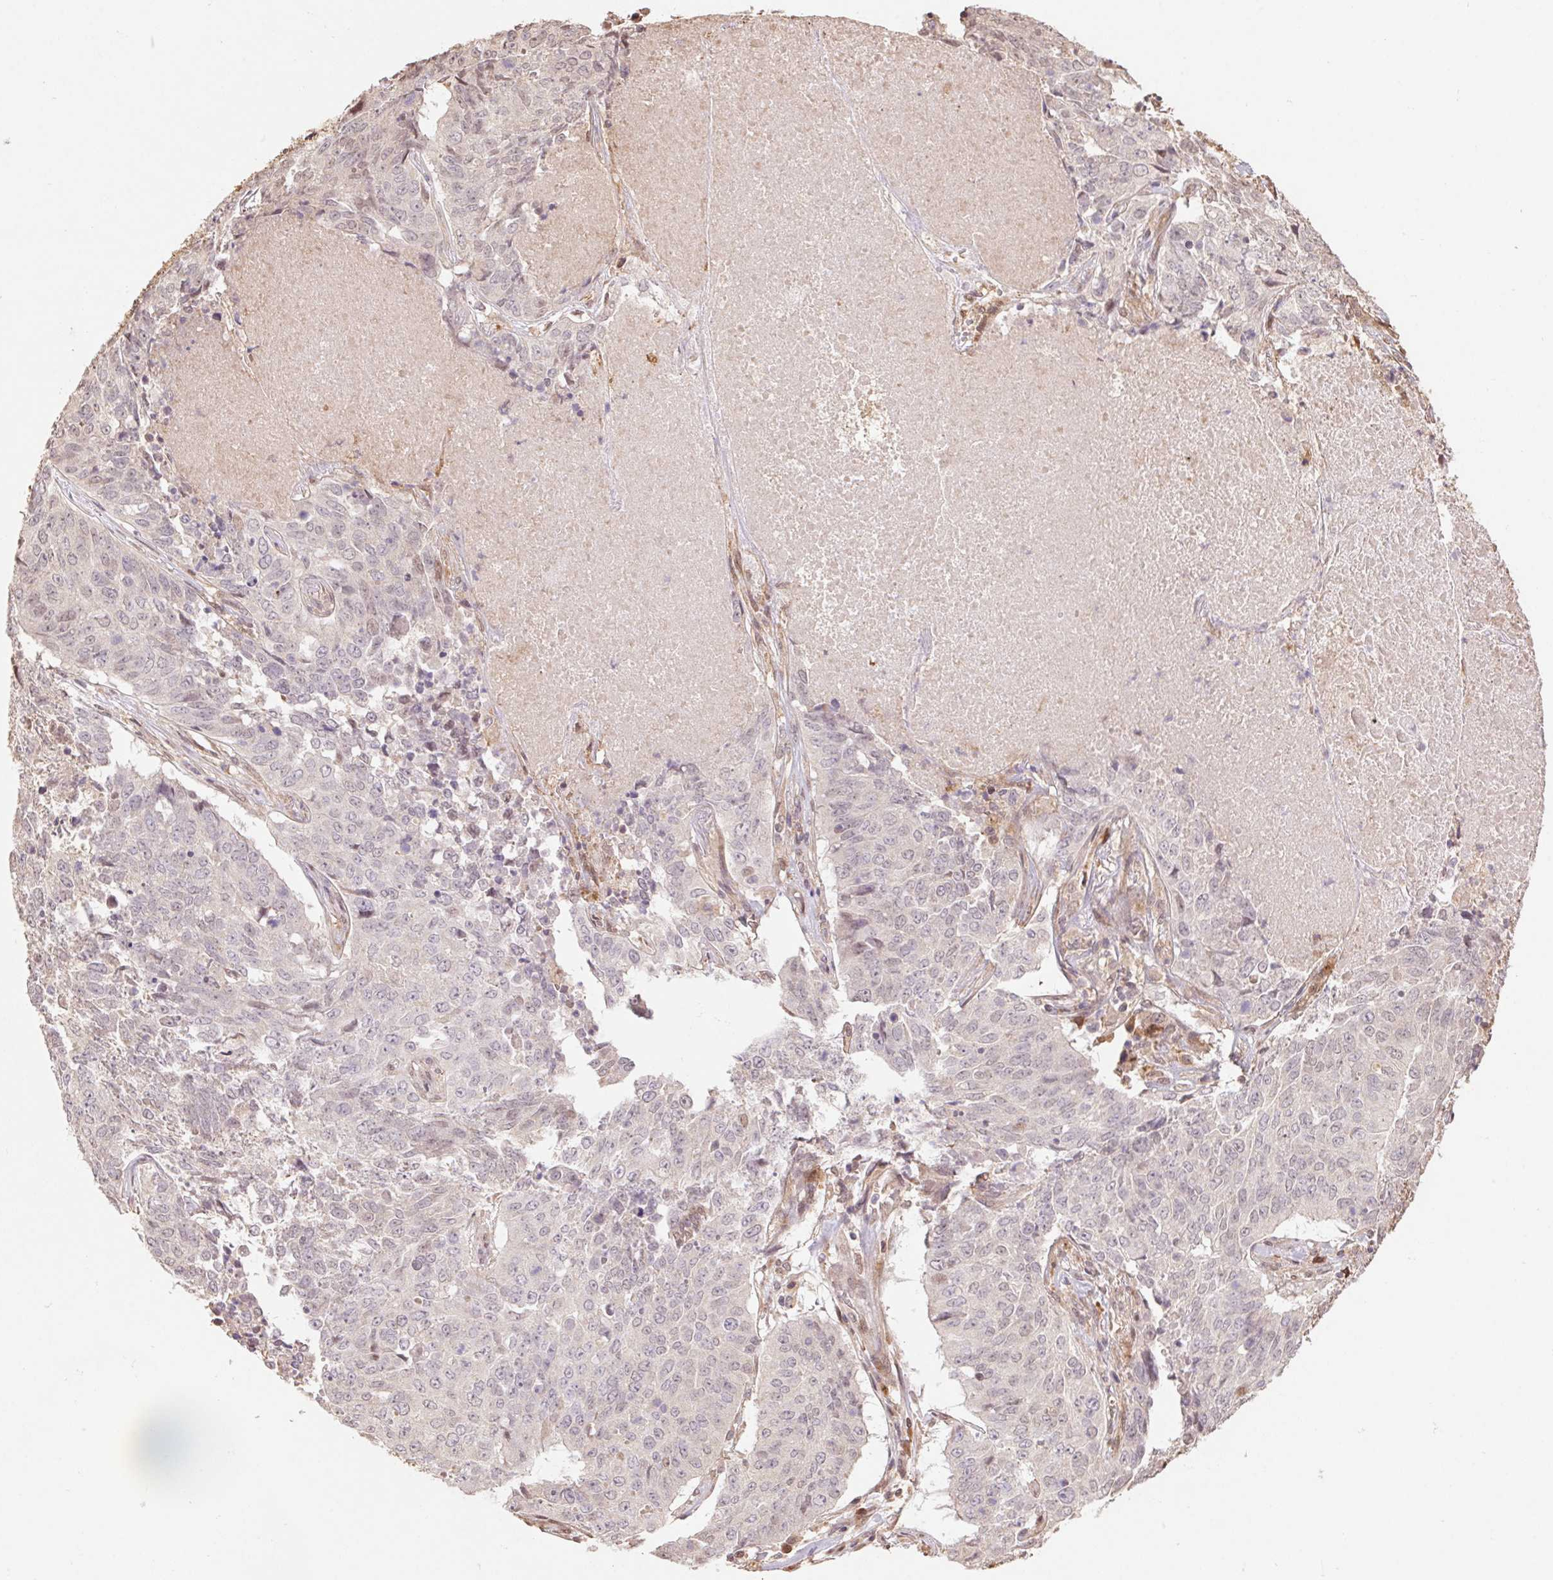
{"staining": {"intensity": "negative", "quantity": "none", "location": "none"}, "tissue": "lung cancer", "cell_type": "Tumor cells", "image_type": "cancer", "snomed": [{"axis": "morphology", "description": "Normal tissue, NOS"}, {"axis": "morphology", "description": "Squamous cell carcinoma, NOS"}, {"axis": "topography", "description": "Bronchus"}, {"axis": "topography", "description": "Lung"}], "caption": "A photomicrograph of squamous cell carcinoma (lung) stained for a protein displays no brown staining in tumor cells. The staining was performed using DAB to visualize the protein expression in brown, while the nuclei were stained in blue with hematoxylin (Magnification: 20x).", "gene": "CUTA", "patient": {"sex": "male", "age": 64}}